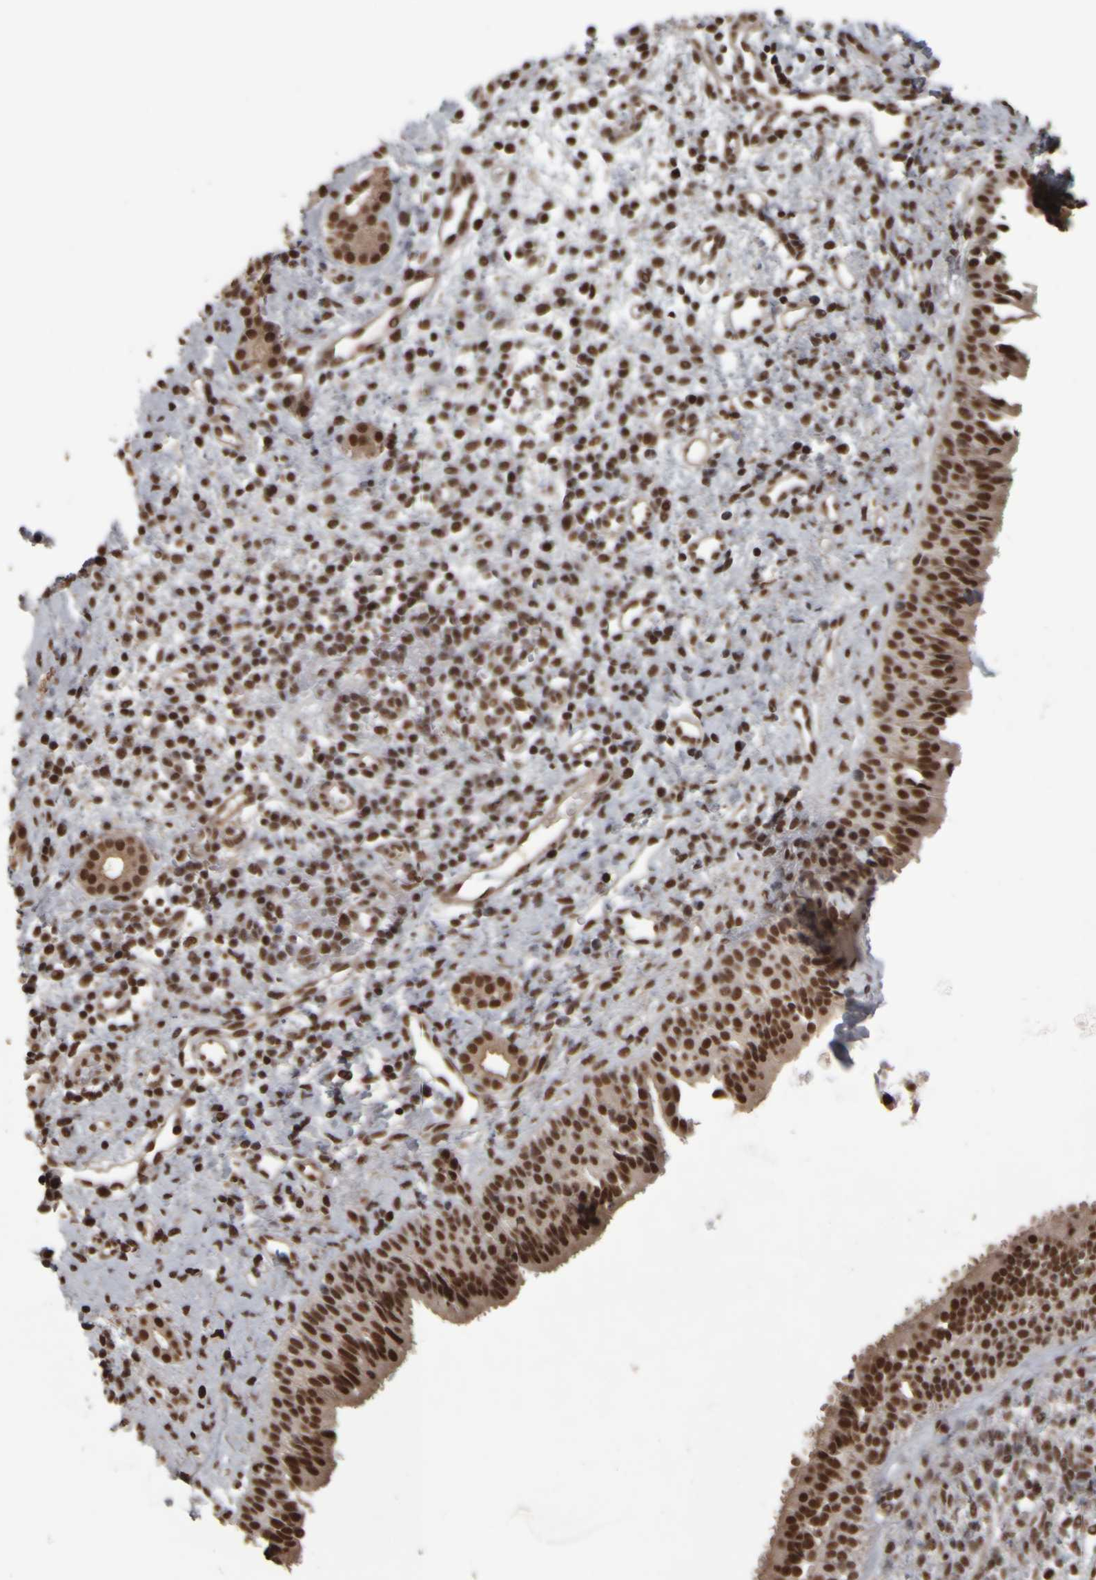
{"staining": {"intensity": "strong", "quantity": ">75%", "location": "nuclear"}, "tissue": "nasopharynx", "cell_type": "Respiratory epithelial cells", "image_type": "normal", "snomed": [{"axis": "morphology", "description": "Normal tissue, NOS"}, {"axis": "topography", "description": "Nasopharynx"}], "caption": "Nasopharynx stained with DAB (3,3'-diaminobenzidine) immunohistochemistry shows high levels of strong nuclear staining in about >75% of respiratory epithelial cells.", "gene": "ZFHX4", "patient": {"sex": "male", "age": 22}}